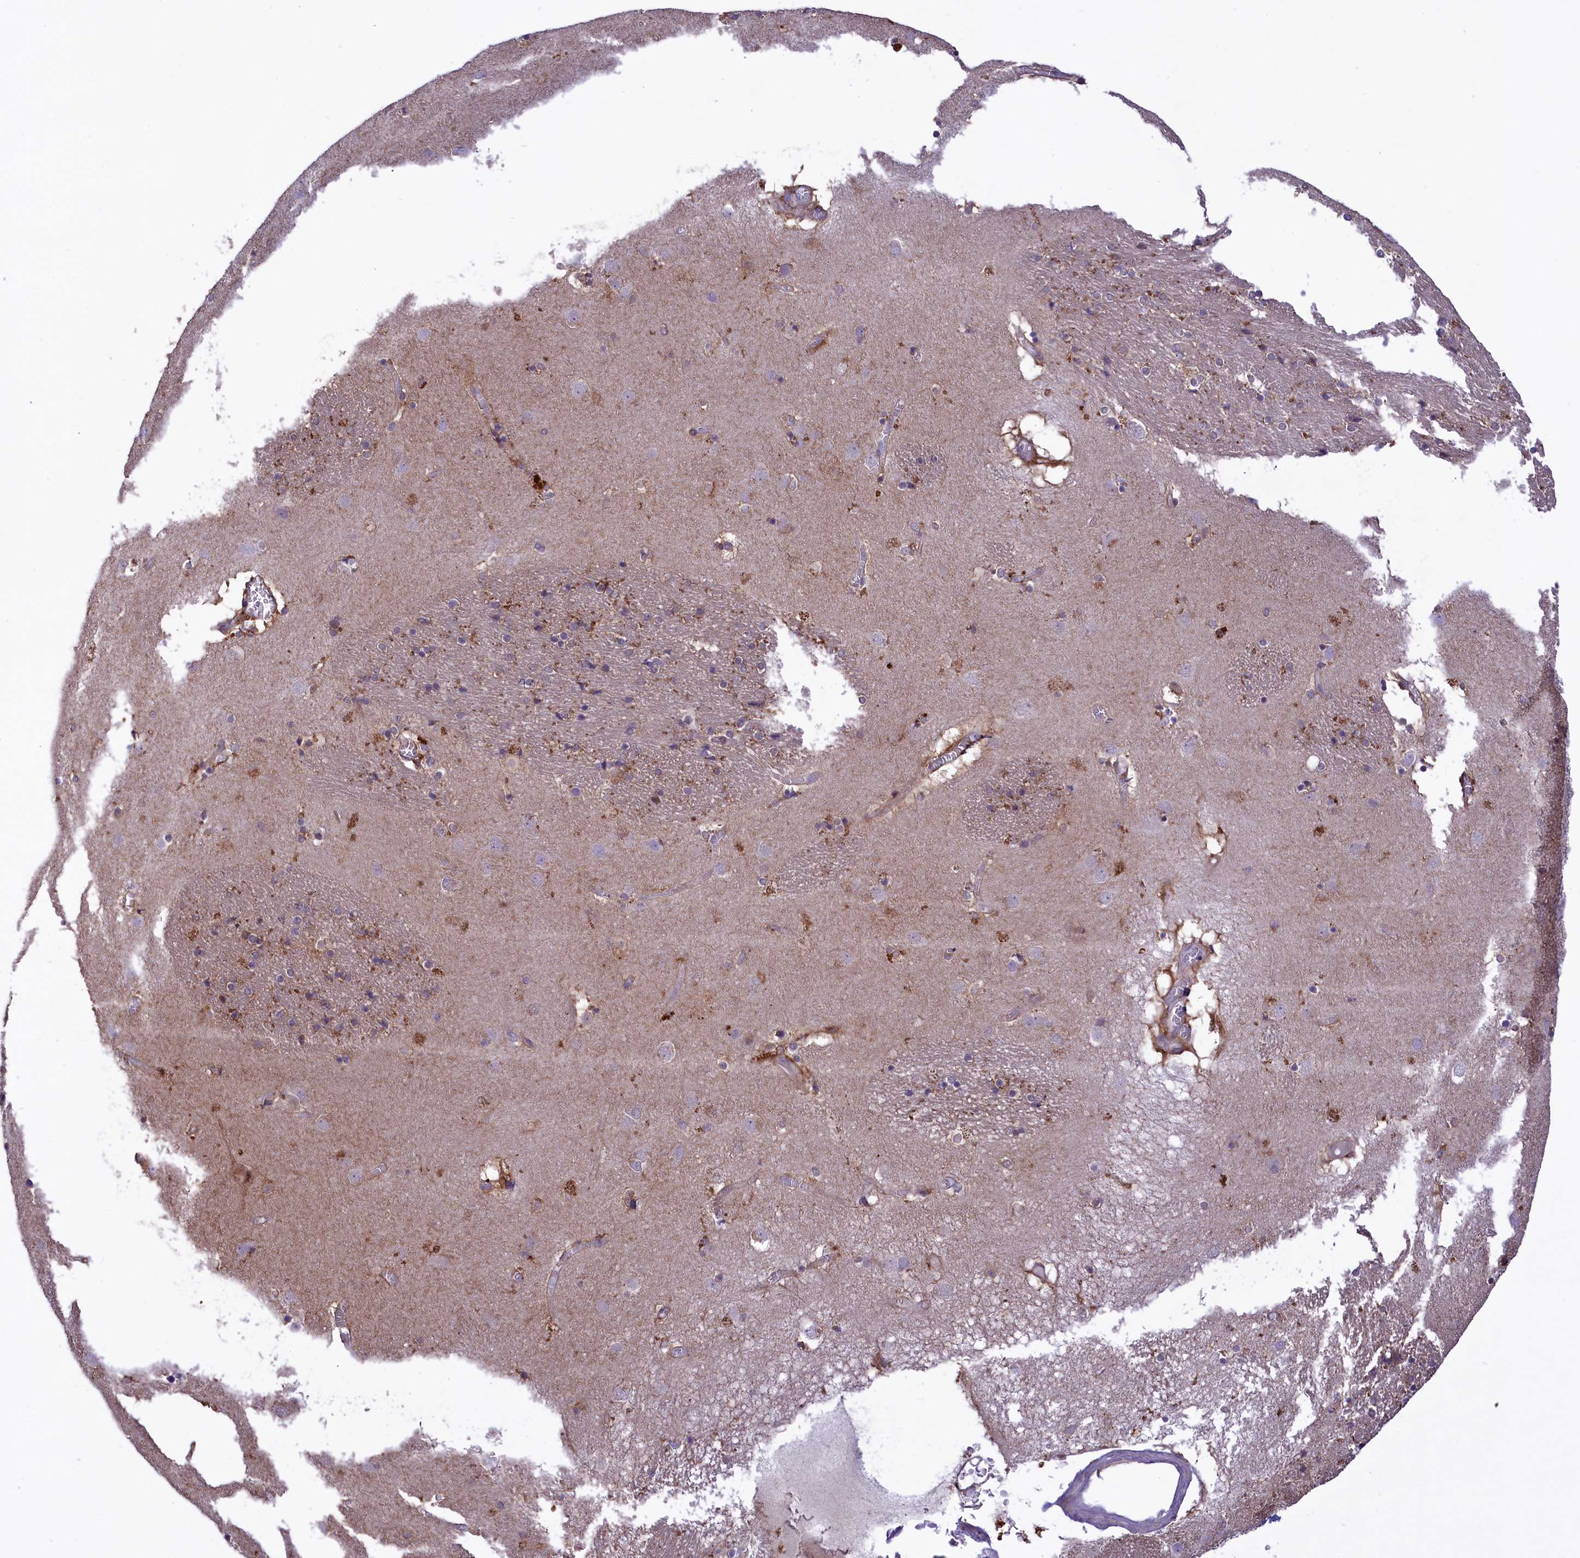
{"staining": {"intensity": "moderate", "quantity": "<25%", "location": "none"}, "tissue": "caudate", "cell_type": "Glial cells", "image_type": "normal", "snomed": [{"axis": "morphology", "description": "Normal tissue, NOS"}, {"axis": "topography", "description": "Lateral ventricle wall"}], "caption": "Glial cells exhibit moderate None positivity in approximately <25% of cells in unremarkable caudate. (DAB IHC, brown staining for protein, blue staining for nuclei).", "gene": "MAN2B1", "patient": {"sex": "male", "age": 70}}